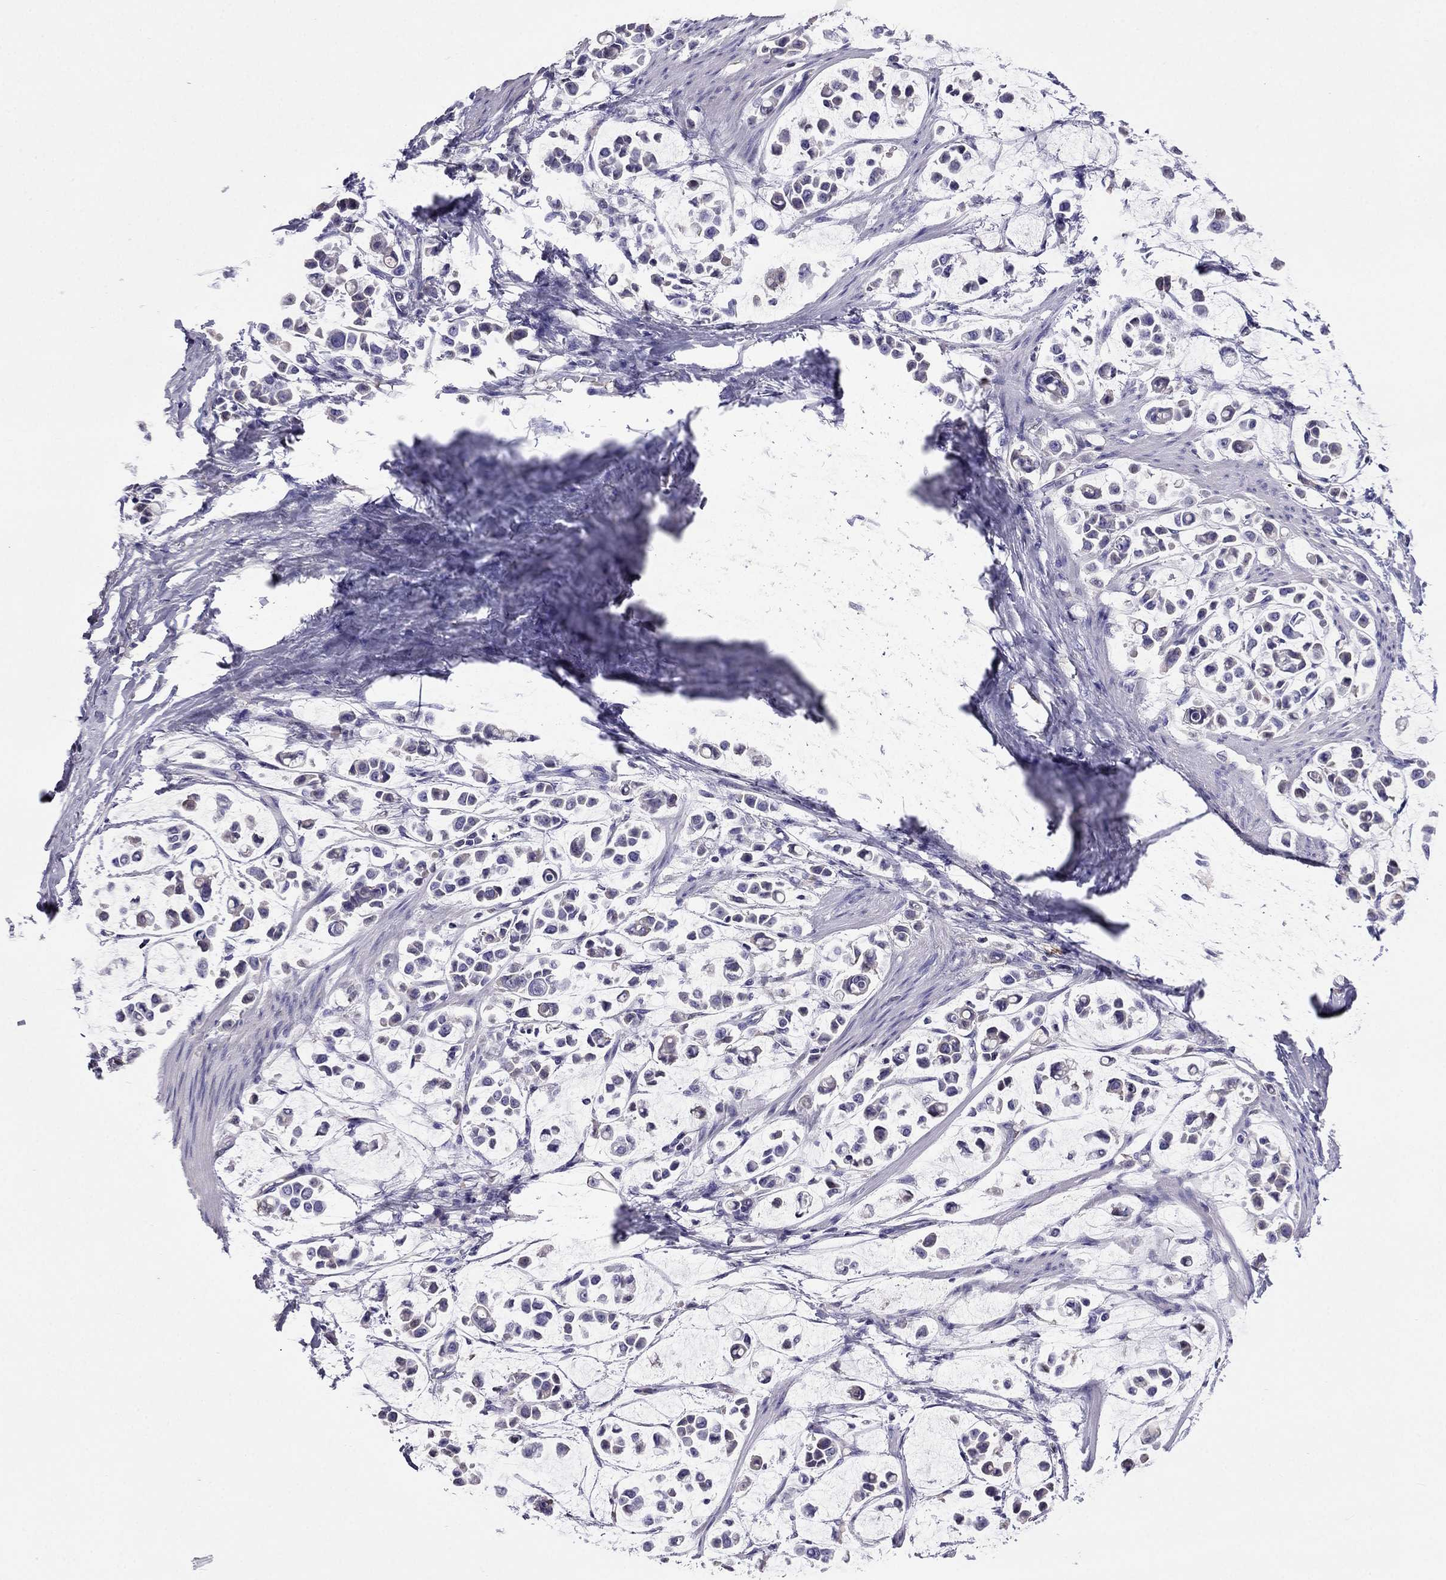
{"staining": {"intensity": "negative", "quantity": "none", "location": "none"}, "tissue": "stomach cancer", "cell_type": "Tumor cells", "image_type": "cancer", "snomed": [{"axis": "morphology", "description": "Adenocarcinoma, NOS"}, {"axis": "topography", "description": "Stomach"}], "caption": "DAB (3,3'-diaminobenzidine) immunohistochemical staining of stomach cancer (adenocarcinoma) reveals no significant positivity in tumor cells. (DAB (3,3'-diaminobenzidine) immunohistochemistry visualized using brightfield microscopy, high magnification).", "gene": "TBC1D21", "patient": {"sex": "male", "age": 82}}